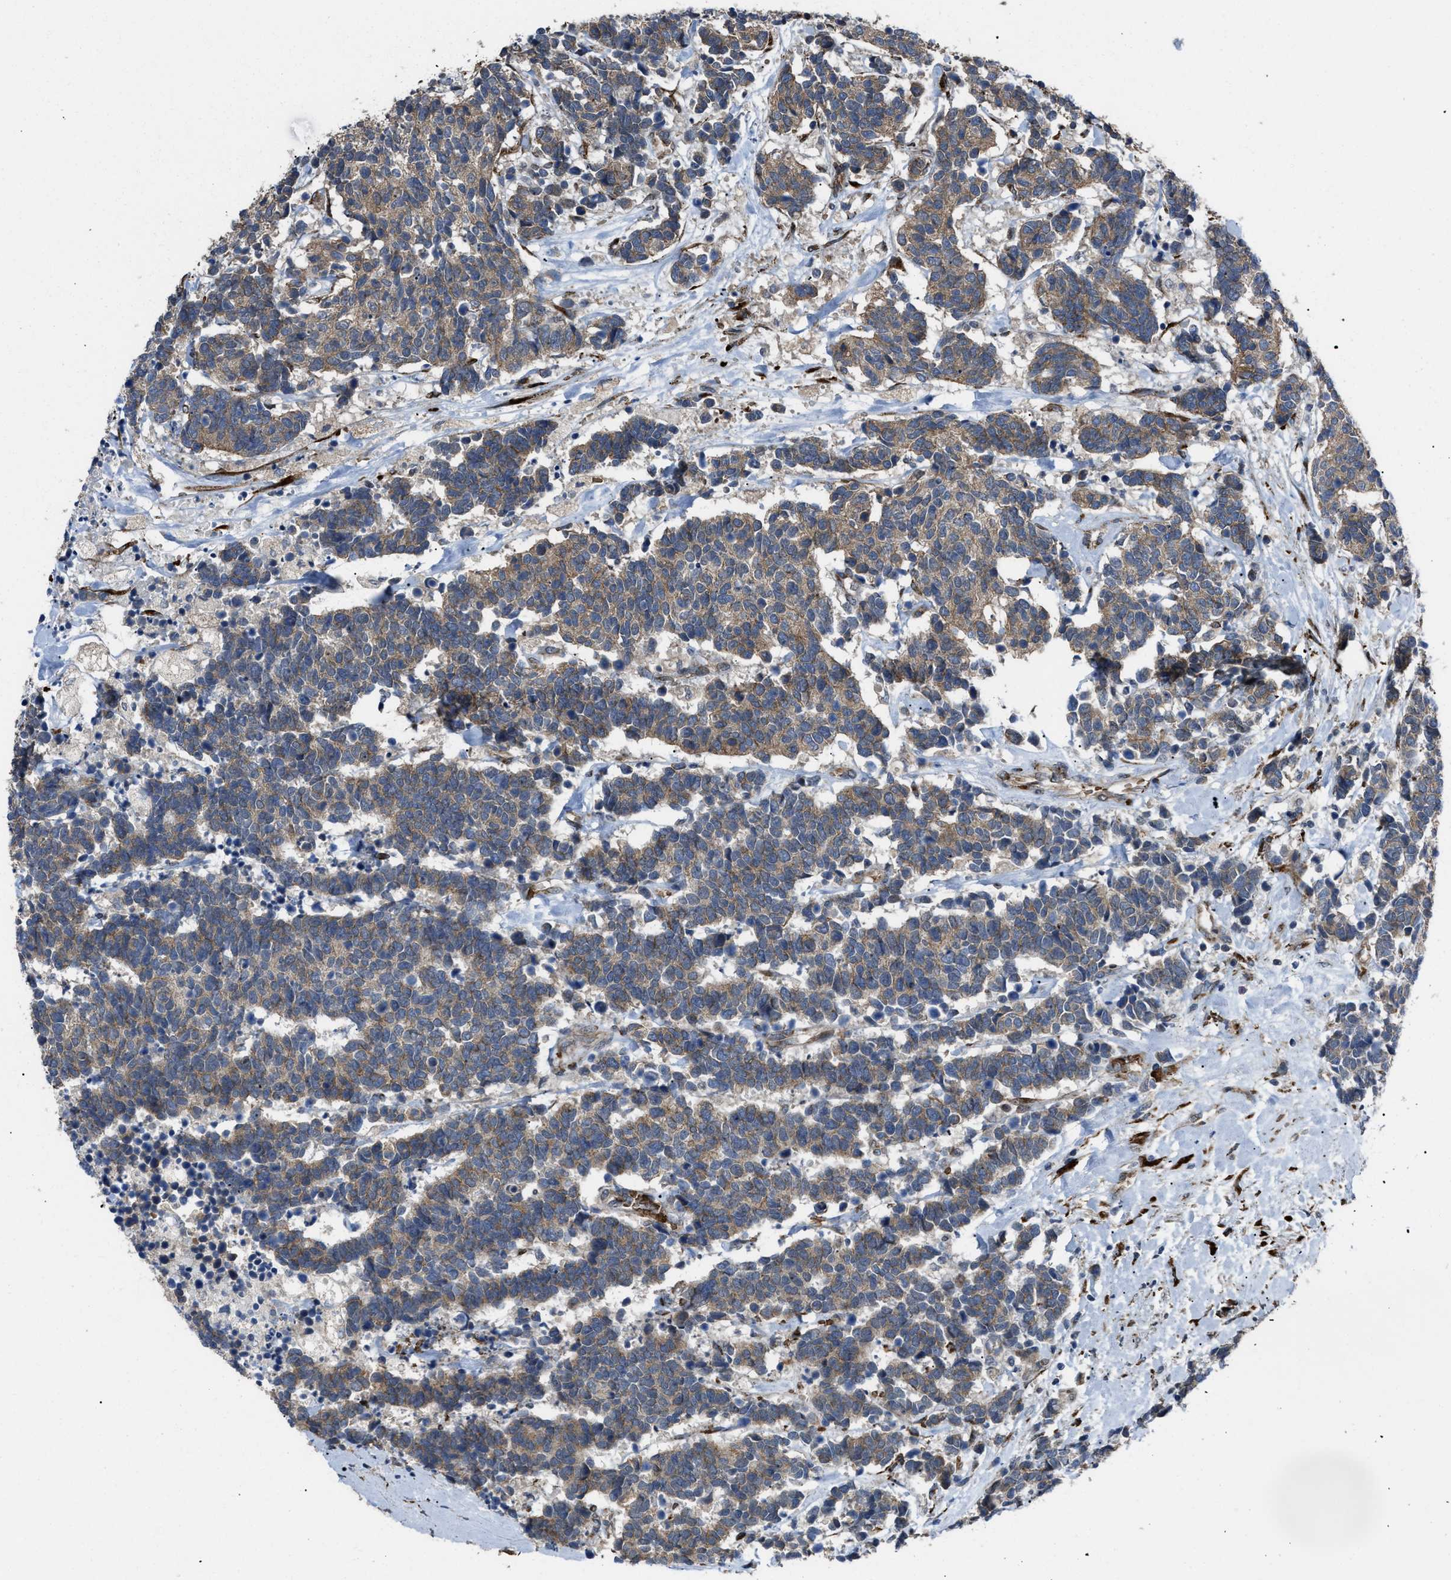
{"staining": {"intensity": "moderate", "quantity": ">75%", "location": "cytoplasmic/membranous"}, "tissue": "carcinoid", "cell_type": "Tumor cells", "image_type": "cancer", "snomed": [{"axis": "morphology", "description": "Carcinoma, NOS"}, {"axis": "morphology", "description": "Carcinoid, malignant, NOS"}, {"axis": "topography", "description": "Urinary bladder"}], "caption": "Moderate cytoplasmic/membranous expression for a protein is appreciated in about >75% of tumor cells of carcinoid using immunohistochemistry.", "gene": "SELENOM", "patient": {"sex": "male", "age": 57}}